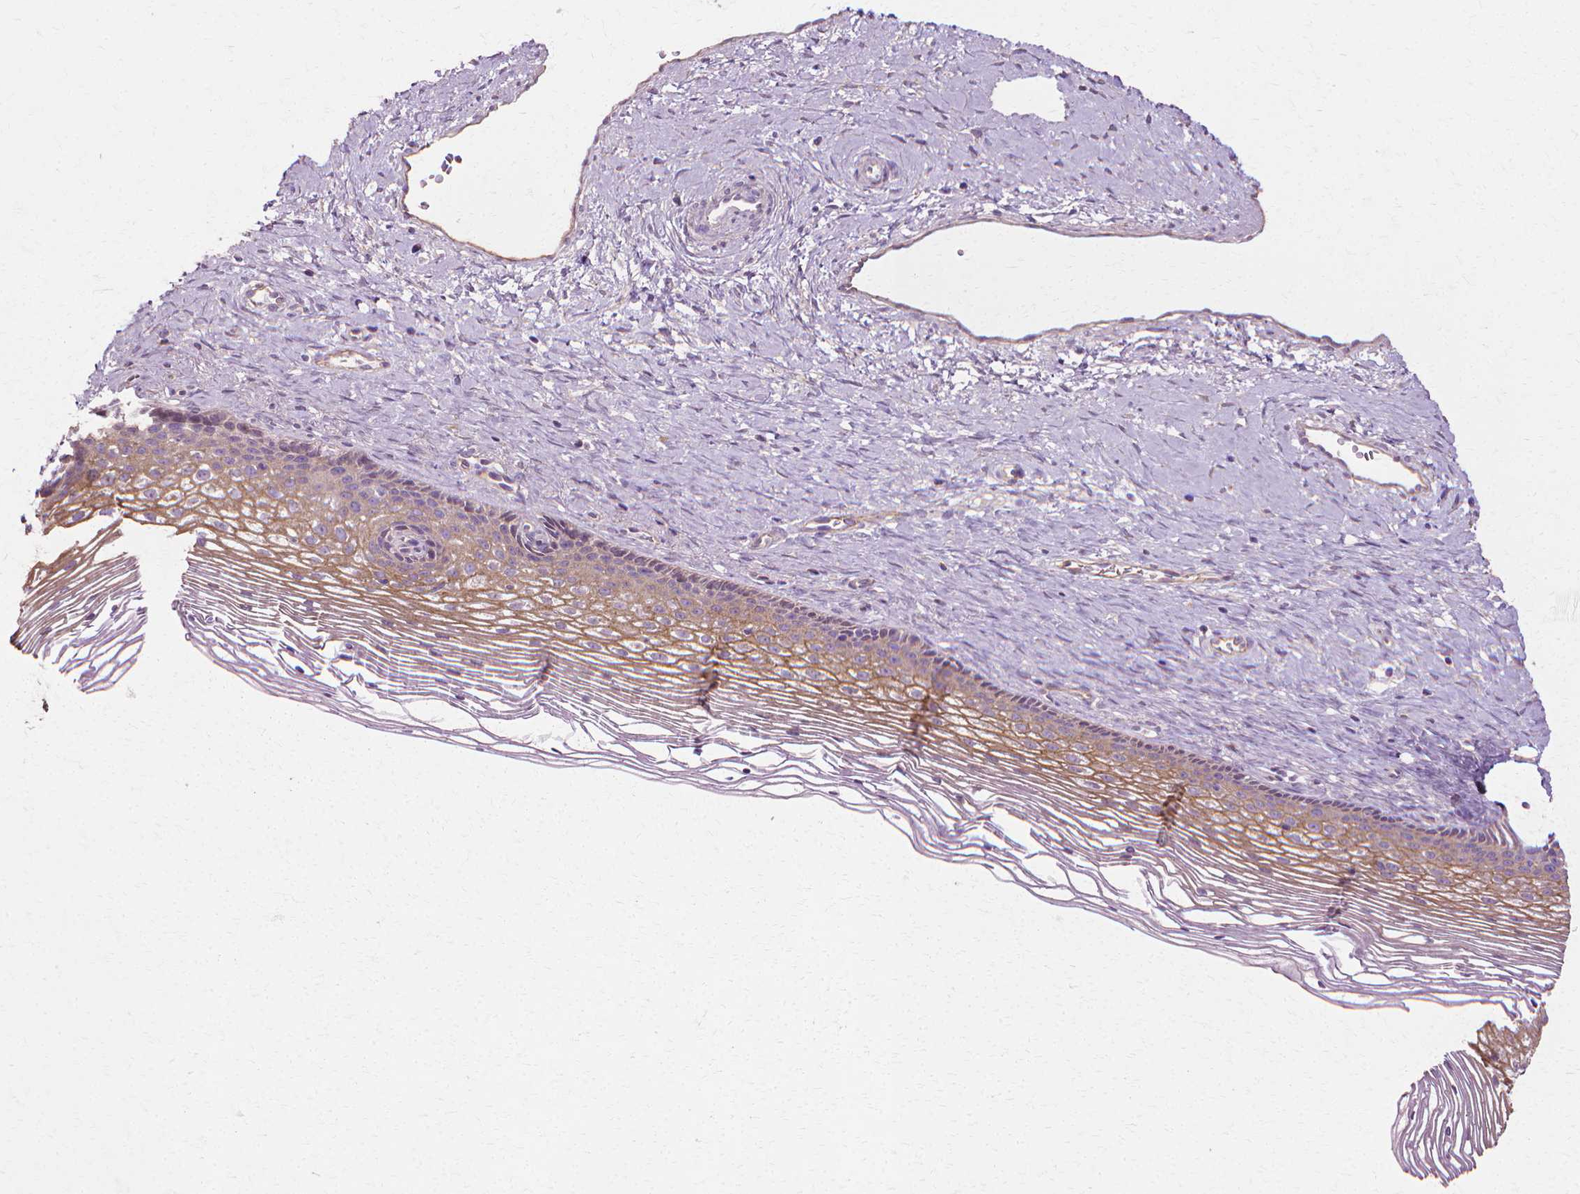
{"staining": {"intensity": "negative", "quantity": "none", "location": "none"}, "tissue": "cervix", "cell_type": "Glandular cells", "image_type": "normal", "snomed": [{"axis": "morphology", "description": "Normal tissue, NOS"}, {"axis": "topography", "description": "Cervix"}], "caption": "High power microscopy histopathology image of an IHC photomicrograph of normal cervix, revealing no significant expression in glandular cells. (Immunohistochemistry (ihc), brightfield microscopy, high magnification).", "gene": "CFAP157", "patient": {"sex": "female", "age": 34}}